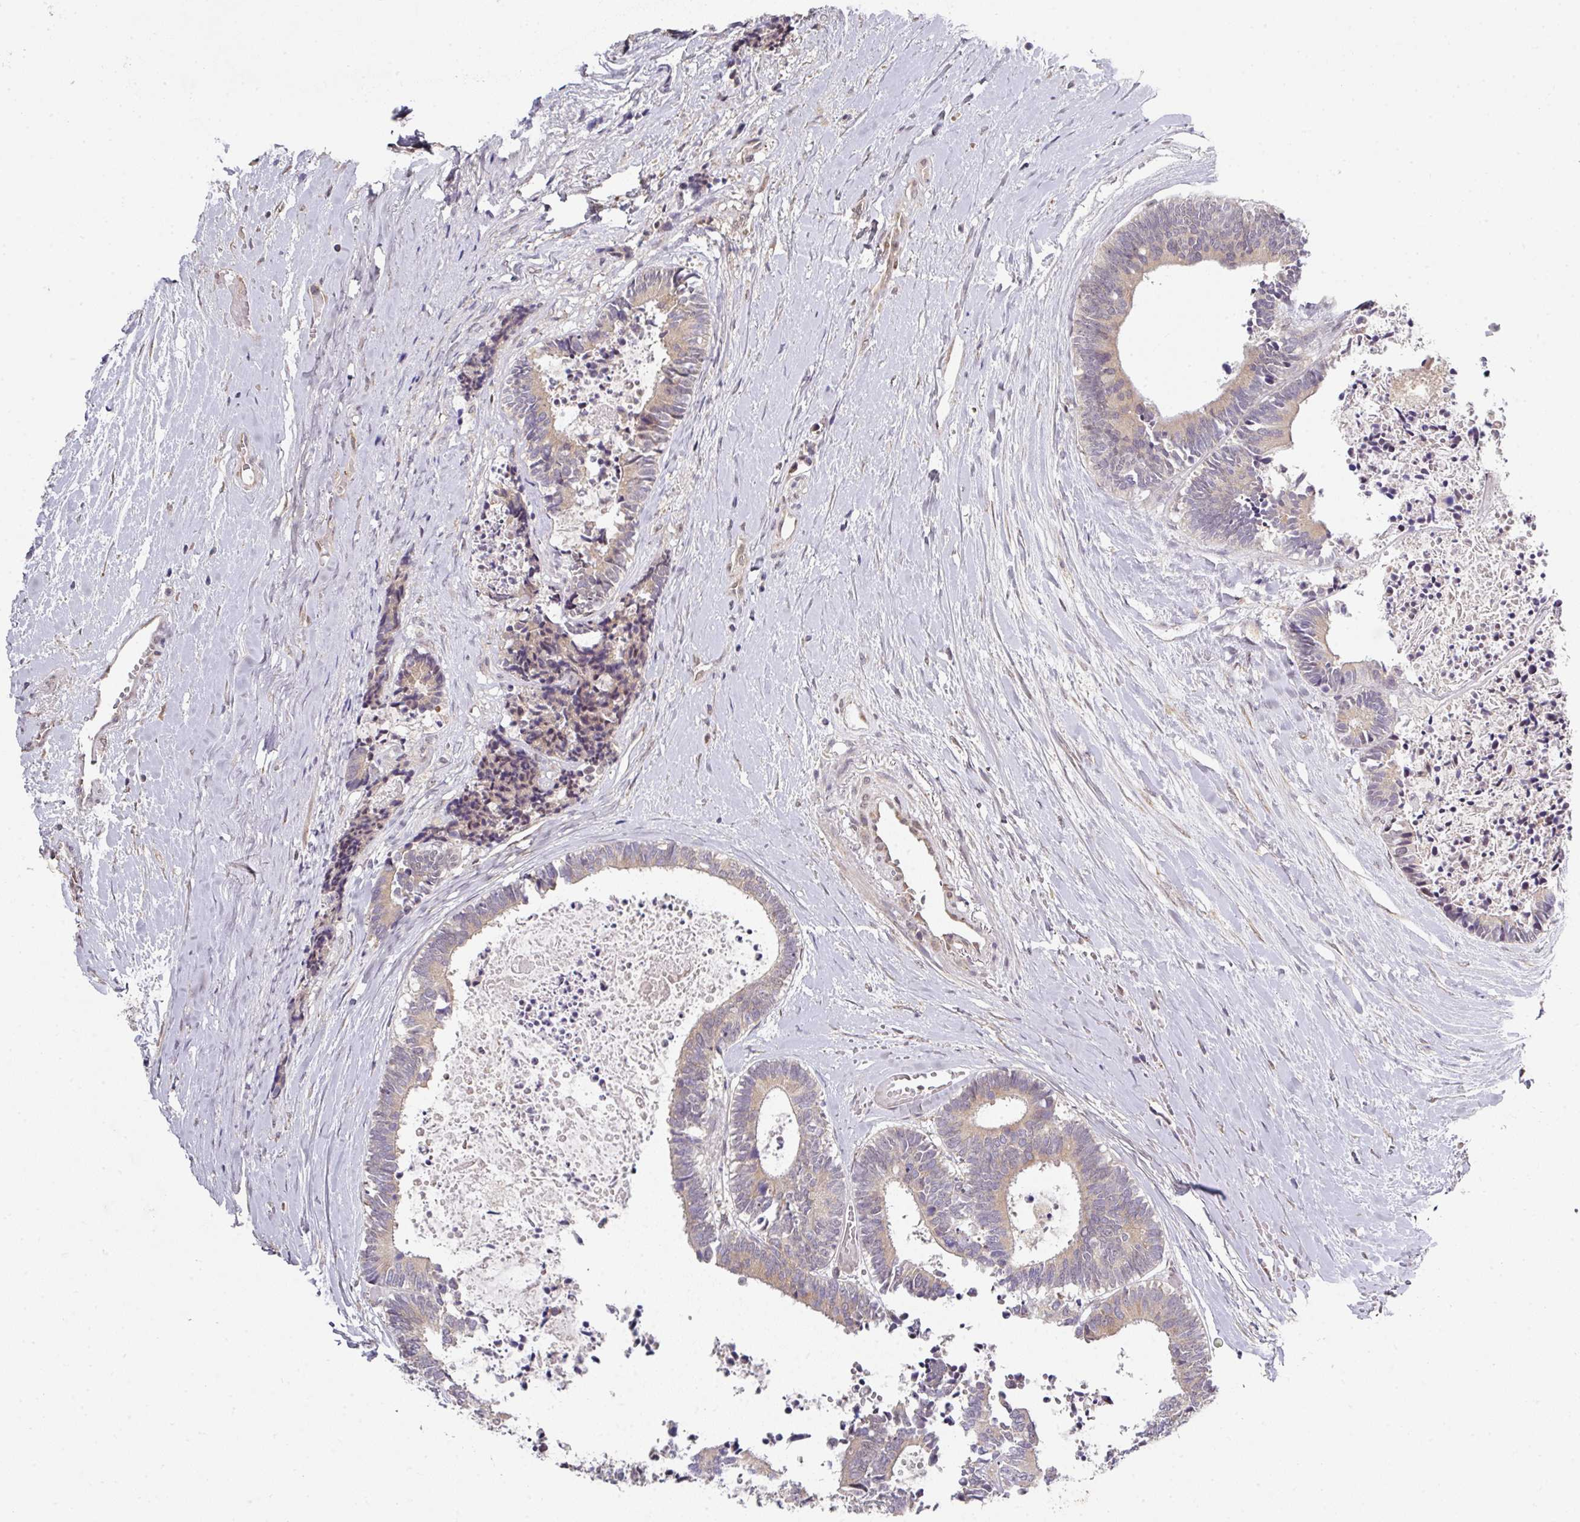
{"staining": {"intensity": "weak", "quantity": "25%-75%", "location": "cytoplasmic/membranous"}, "tissue": "colorectal cancer", "cell_type": "Tumor cells", "image_type": "cancer", "snomed": [{"axis": "morphology", "description": "Adenocarcinoma, NOS"}, {"axis": "topography", "description": "Colon"}, {"axis": "topography", "description": "Rectum"}], "caption": "A histopathology image of human colorectal cancer (adenocarcinoma) stained for a protein demonstrates weak cytoplasmic/membranous brown staining in tumor cells. (brown staining indicates protein expression, while blue staining denotes nuclei).", "gene": "CAMLG", "patient": {"sex": "male", "age": 57}}